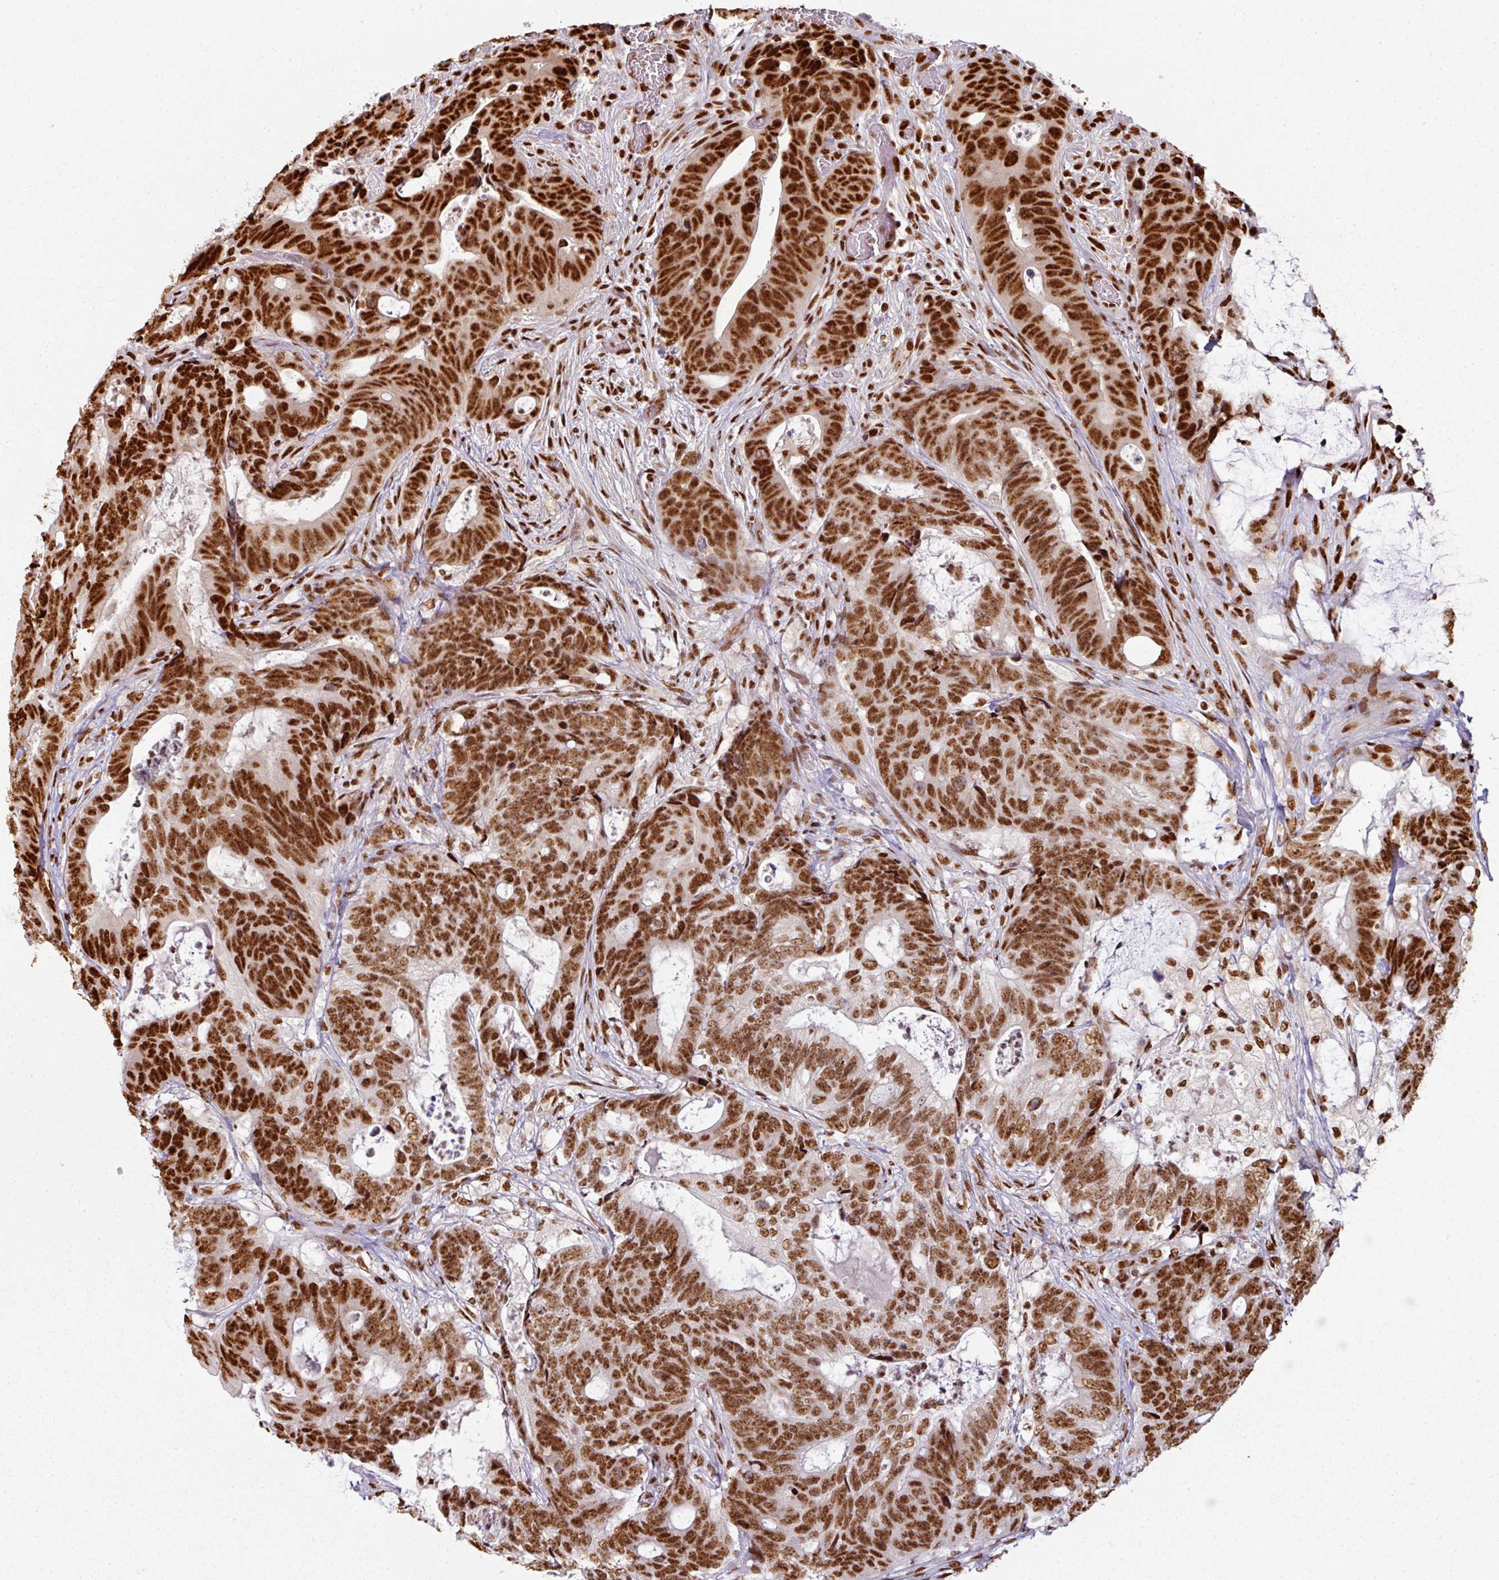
{"staining": {"intensity": "strong", "quantity": ">75%", "location": "nuclear"}, "tissue": "colorectal cancer", "cell_type": "Tumor cells", "image_type": "cancer", "snomed": [{"axis": "morphology", "description": "Adenocarcinoma, NOS"}, {"axis": "topography", "description": "Colon"}], "caption": "About >75% of tumor cells in human colorectal cancer reveal strong nuclear protein positivity as visualized by brown immunohistochemical staining.", "gene": "SIK3", "patient": {"sex": "female", "age": 82}}